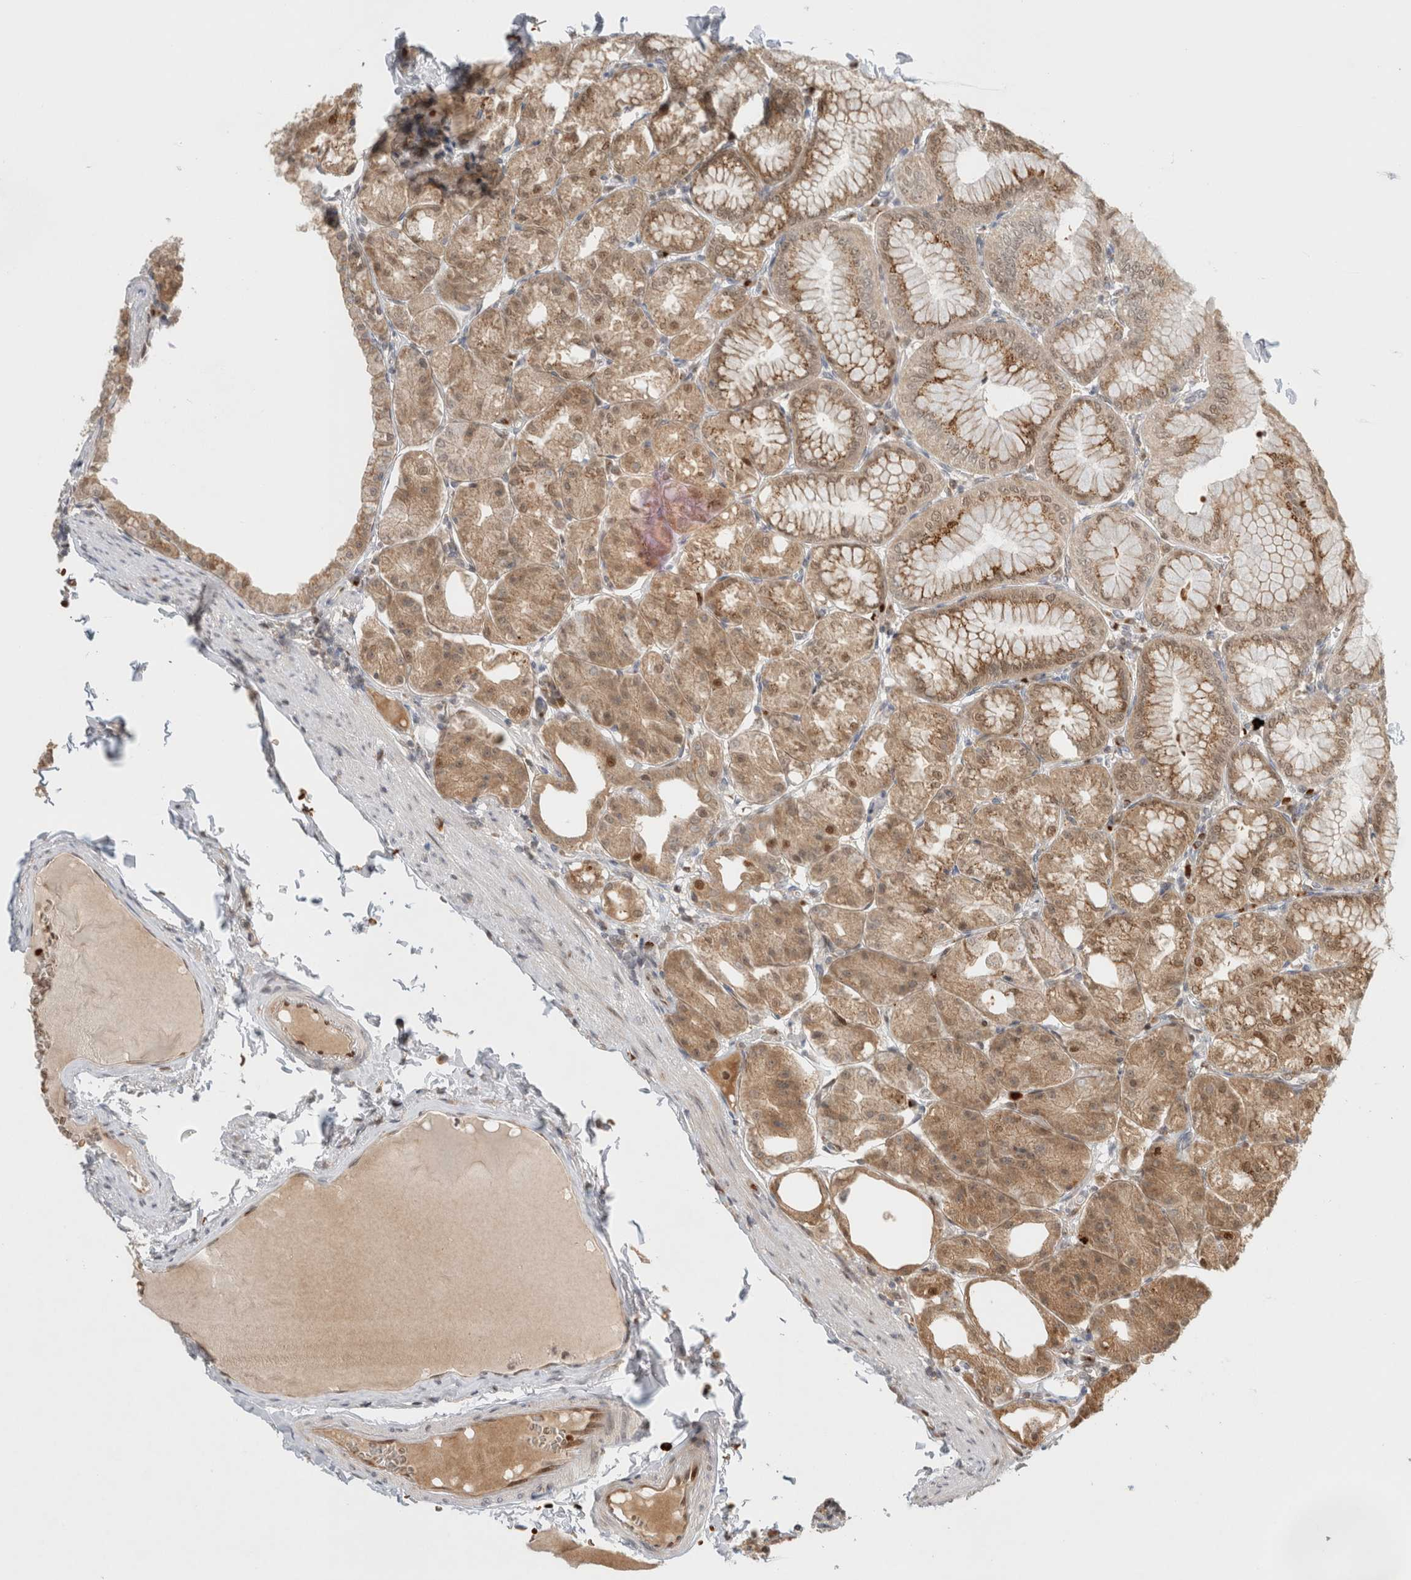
{"staining": {"intensity": "moderate", "quantity": ">75%", "location": "cytoplasmic/membranous,nuclear"}, "tissue": "stomach", "cell_type": "Glandular cells", "image_type": "normal", "snomed": [{"axis": "morphology", "description": "Normal tissue, NOS"}, {"axis": "topography", "description": "Stomach, lower"}], "caption": "Immunohistochemistry (IHC) (DAB (3,3'-diaminobenzidine)) staining of unremarkable human stomach displays moderate cytoplasmic/membranous,nuclear protein staining in approximately >75% of glandular cells.", "gene": "OTUD6B", "patient": {"sex": "male", "age": 71}}